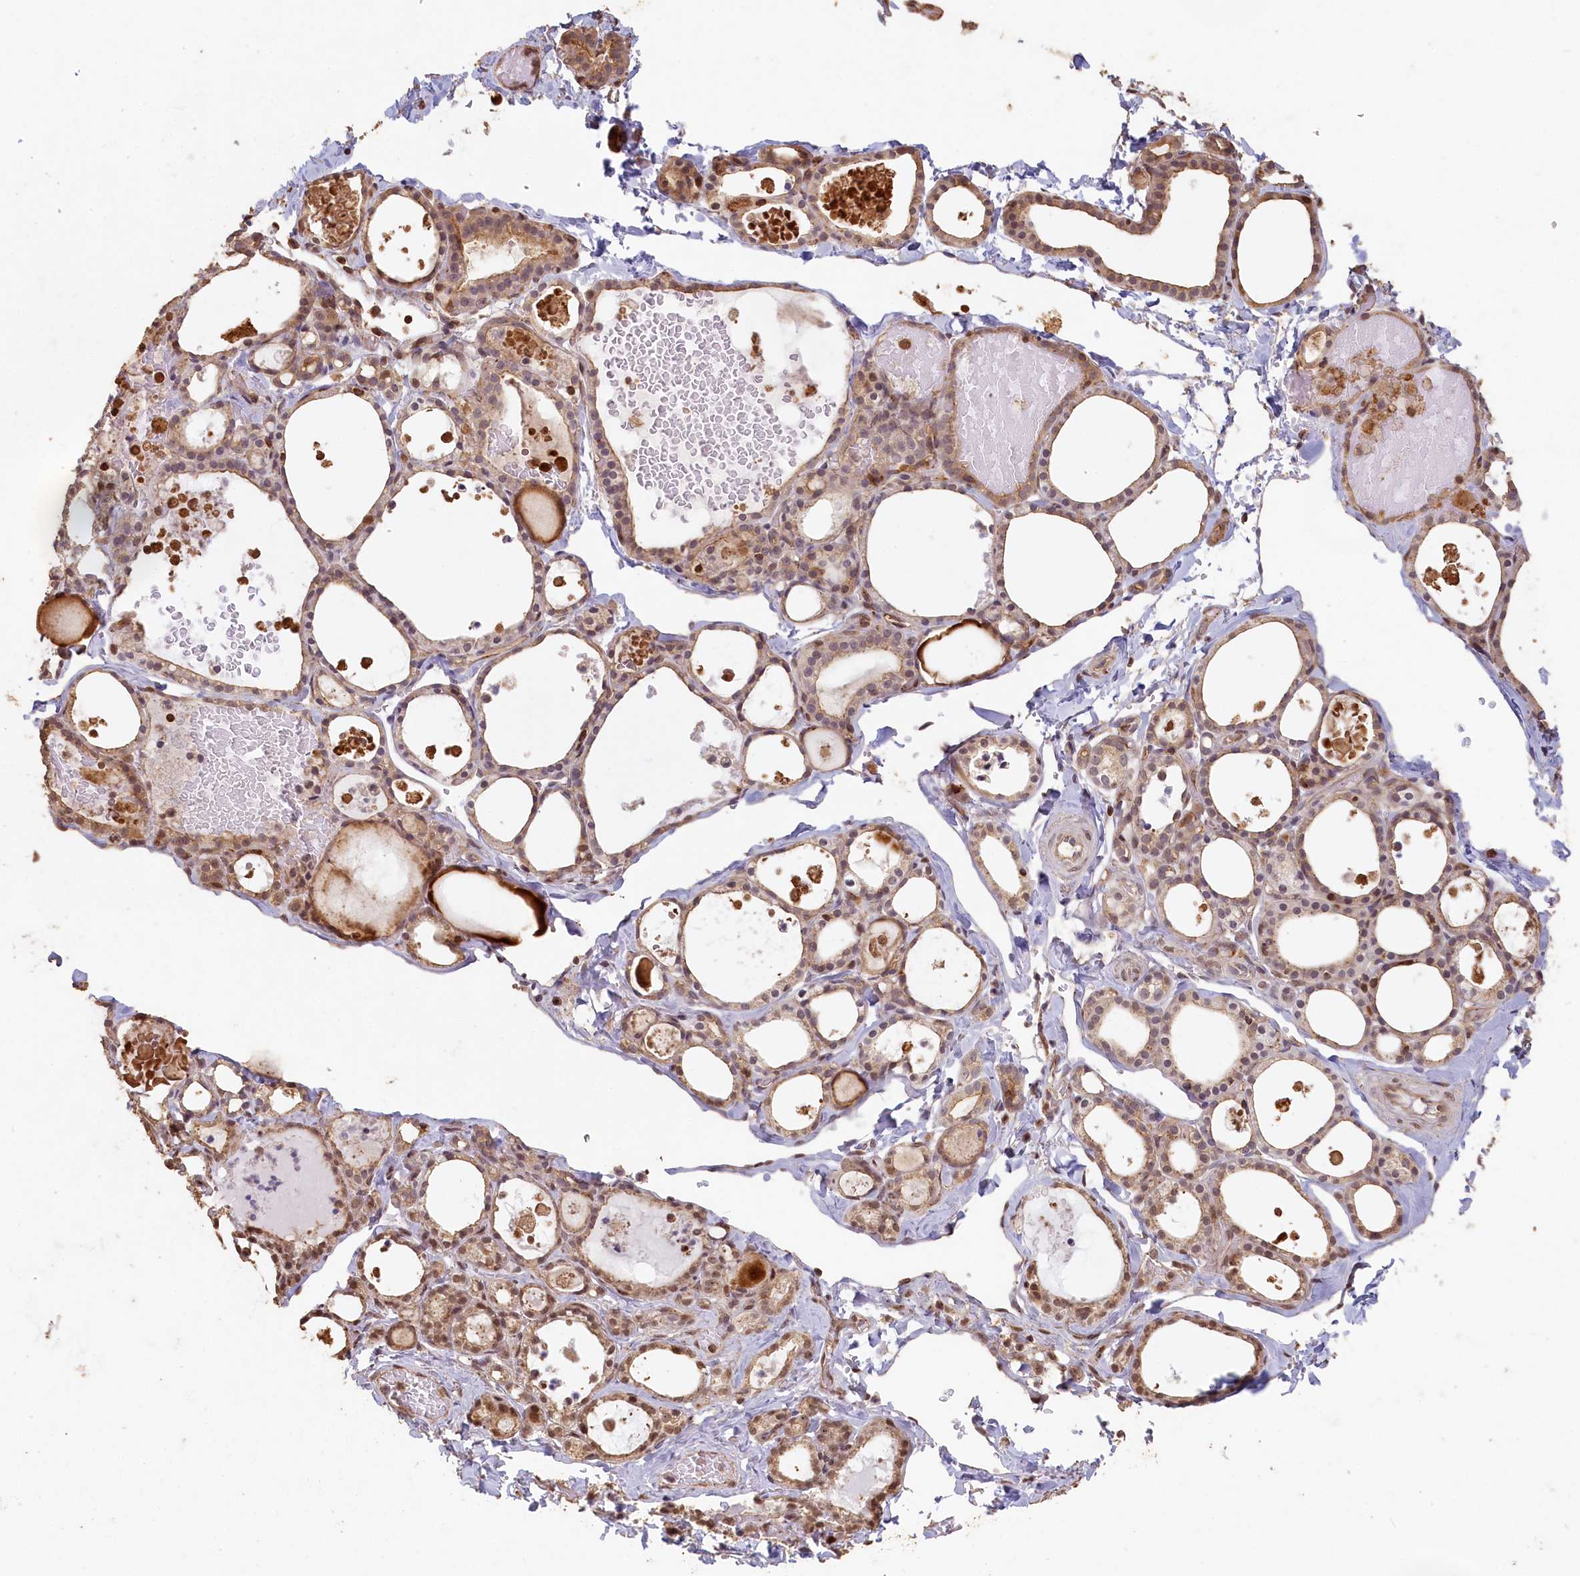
{"staining": {"intensity": "weak", "quantity": ">75%", "location": "cytoplasmic/membranous"}, "tissue": "thyroid gland", "cell_type": "Glandular cells", "image_type": "normal", "snomed": [{"axis": "morphology", "description": "Normal tissue, NOS"}, {"axis": "topography", "description": "Thyroid gland"}], "caption": "A low amount of weak cytoplasmic/membranous staining is appreciated in approximately >75% of glandular cells in benign thyroid gland.", "gene": "MADD", "patient": {"sex": "male", "age": 56}}